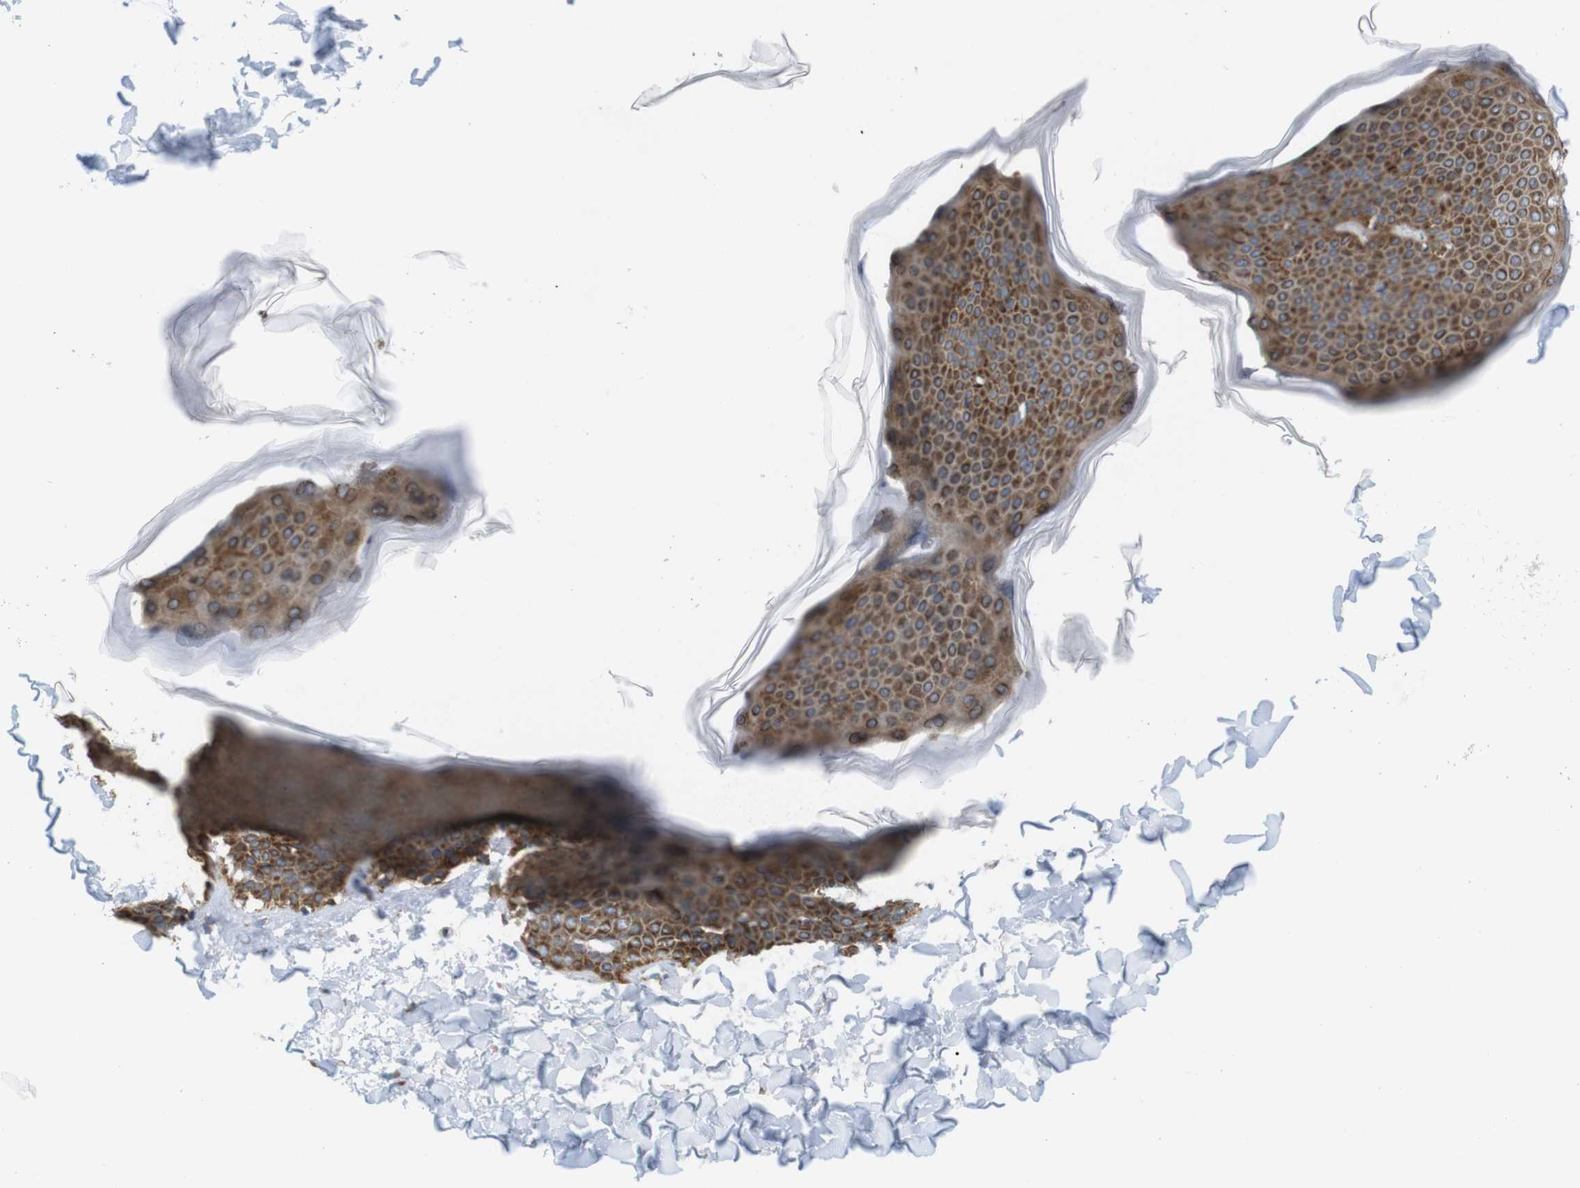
{"staining": {"intensity": "moderate", "quantity": ">75%", "location": "cytoplasmic/membranous"}, "tissue": "skin", "cell_type": "Fibroblasts", "image_type": "normal", "snomed": [{"axis": "morphology", "description": "Normal tissue, NOS"}, {"axis": "topography", "description": "Skin"}], "caption": "A high-resolution histopathology image shows IHC staining of normal skin, which shows moderate cytoplasmic/membranous staining in approximately >75% of fibroblasts. Immunohistochemistry stains the protein of interest in brown and the nuclei are stained blue.", "gene": "PCNX2", "patient": {"sex": "female", "age": 17}}